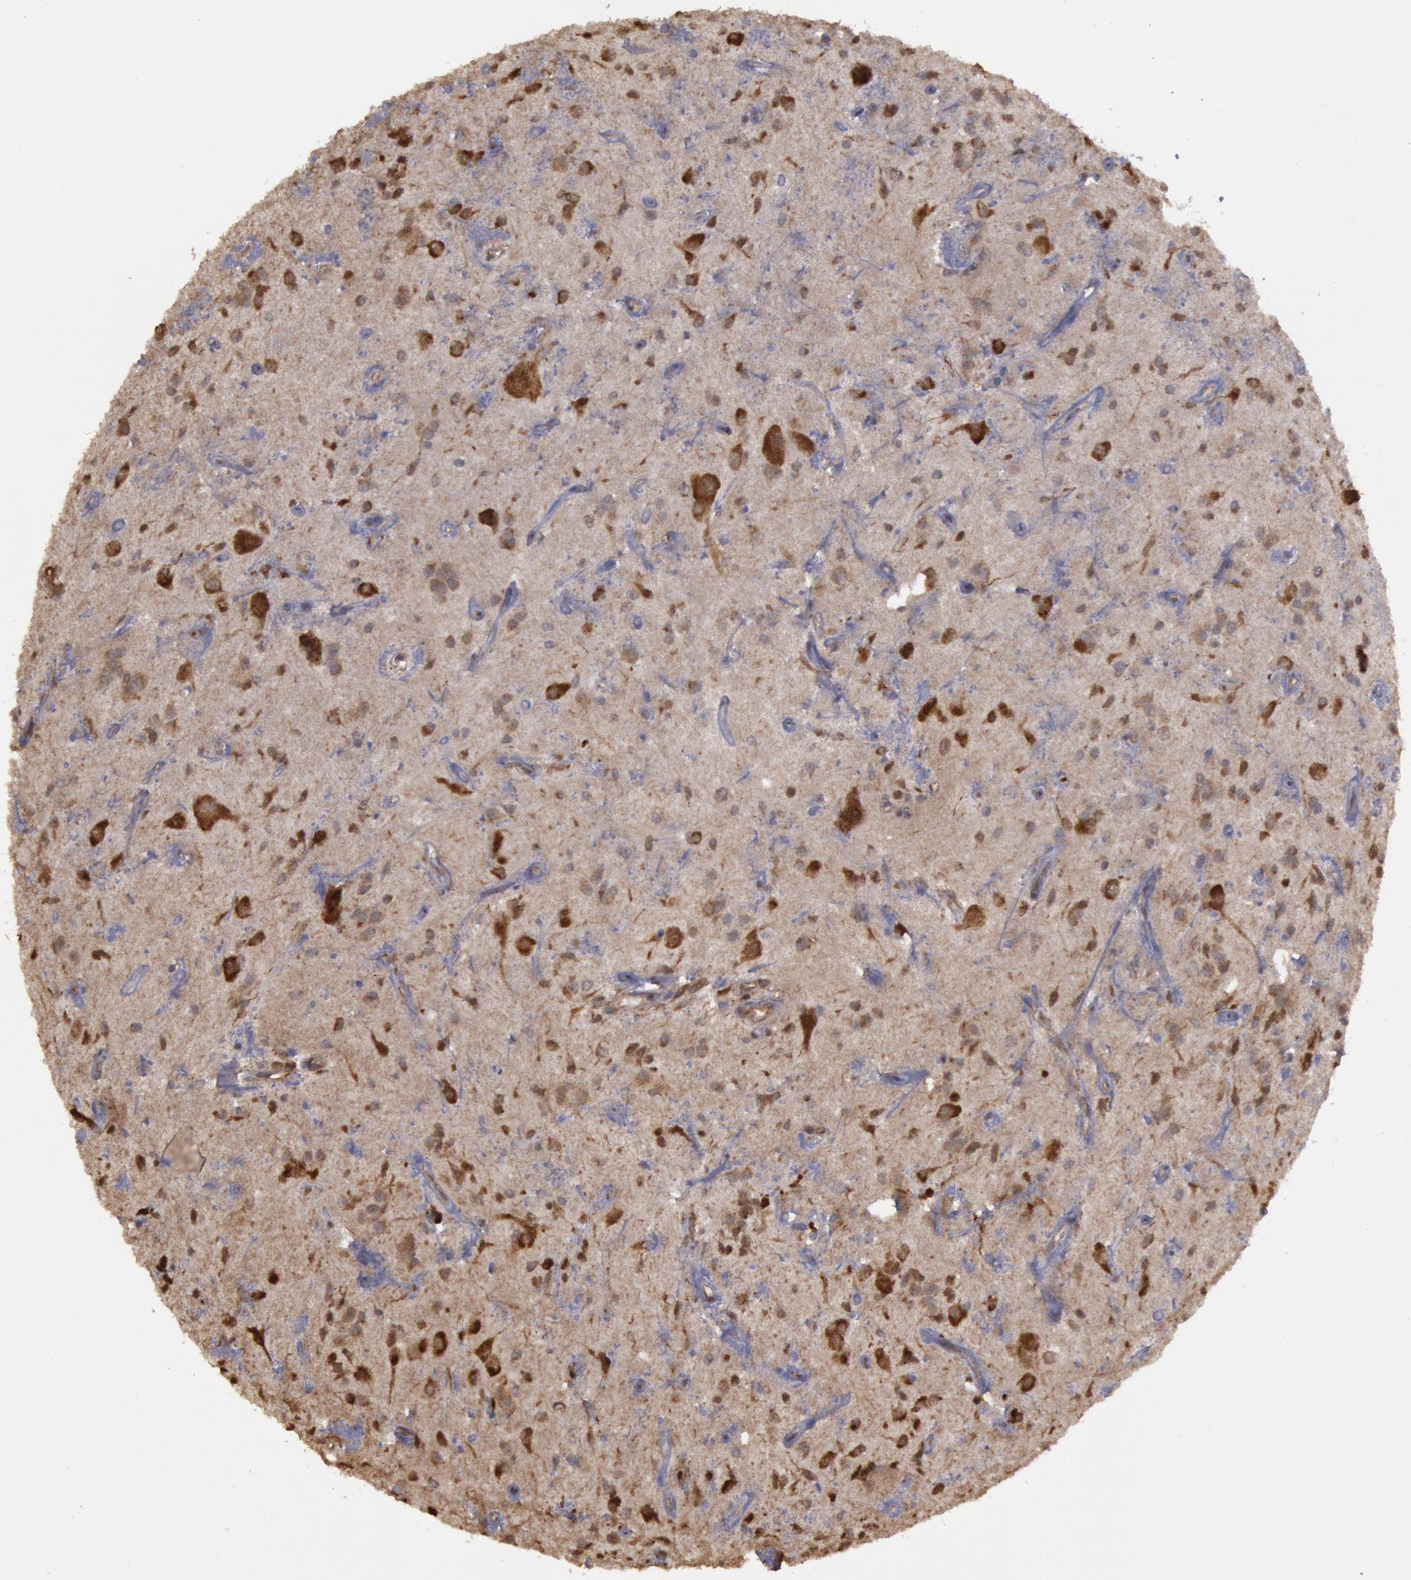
{"staining": {"intensity": "strong", "quantity": ">75%", "location": "cytoplasmic/membranous,nuclear"}, "tissue": "glioma", "cell_type": "Tumor cells", "image_type": "cancer", "snomed": [{"axis": "morphology", "description": "Glioma, malignant, Low grade"}, {"axis": "topography", "description": "Brain"}], "caption": "IHC of glioma reveals high levels of strong cytoplasmic/membranous and nuclear positivity in approximately >75% of tumor cells. The protein is shown in brown color, while the nuclei are stained blue.", "gene": "USP14", "patient": {"sex": "female", "age": 15}}